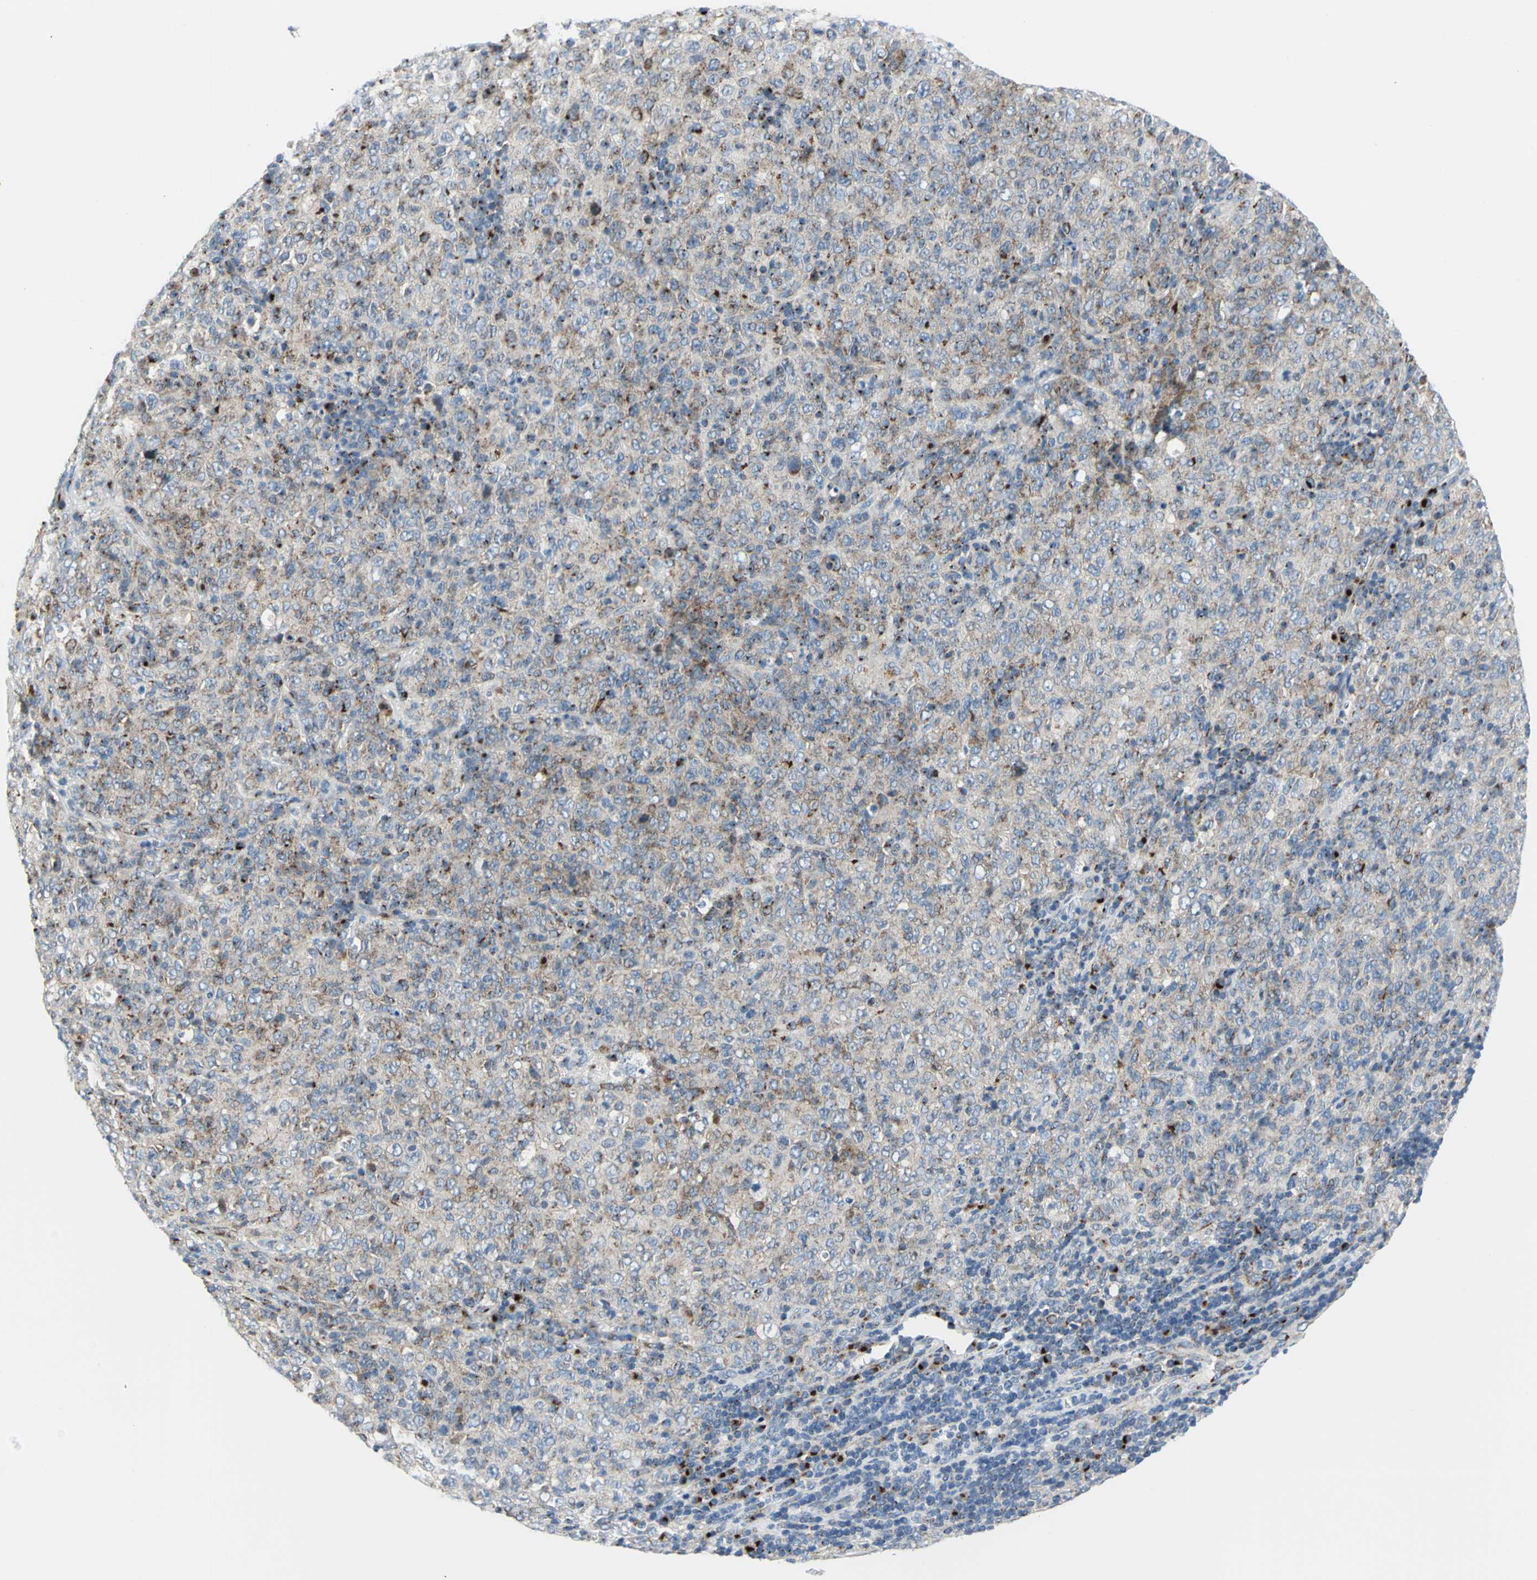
{"staining": {"intensity": "strong", "quantity": "25%-75%", "location": "cytoplasmic/membranous"}, "tissue": "lymphoma", "cell_type": "Tumor cells", "image_type": "cancer", "snomed": [{"axis": "morphology", "description": "Malignant lymphoma, non-Hodgkin's type, High grade"}, {"axis": "topography", "description": "Tonsil"}], "caption": "Lymphoma tissue exhibits strong cytoplasmic/membranous staining in approximately 25%-75% of tumor cells", "gene": "GPR3", "patient": {"sex": "female", "age": 36}}